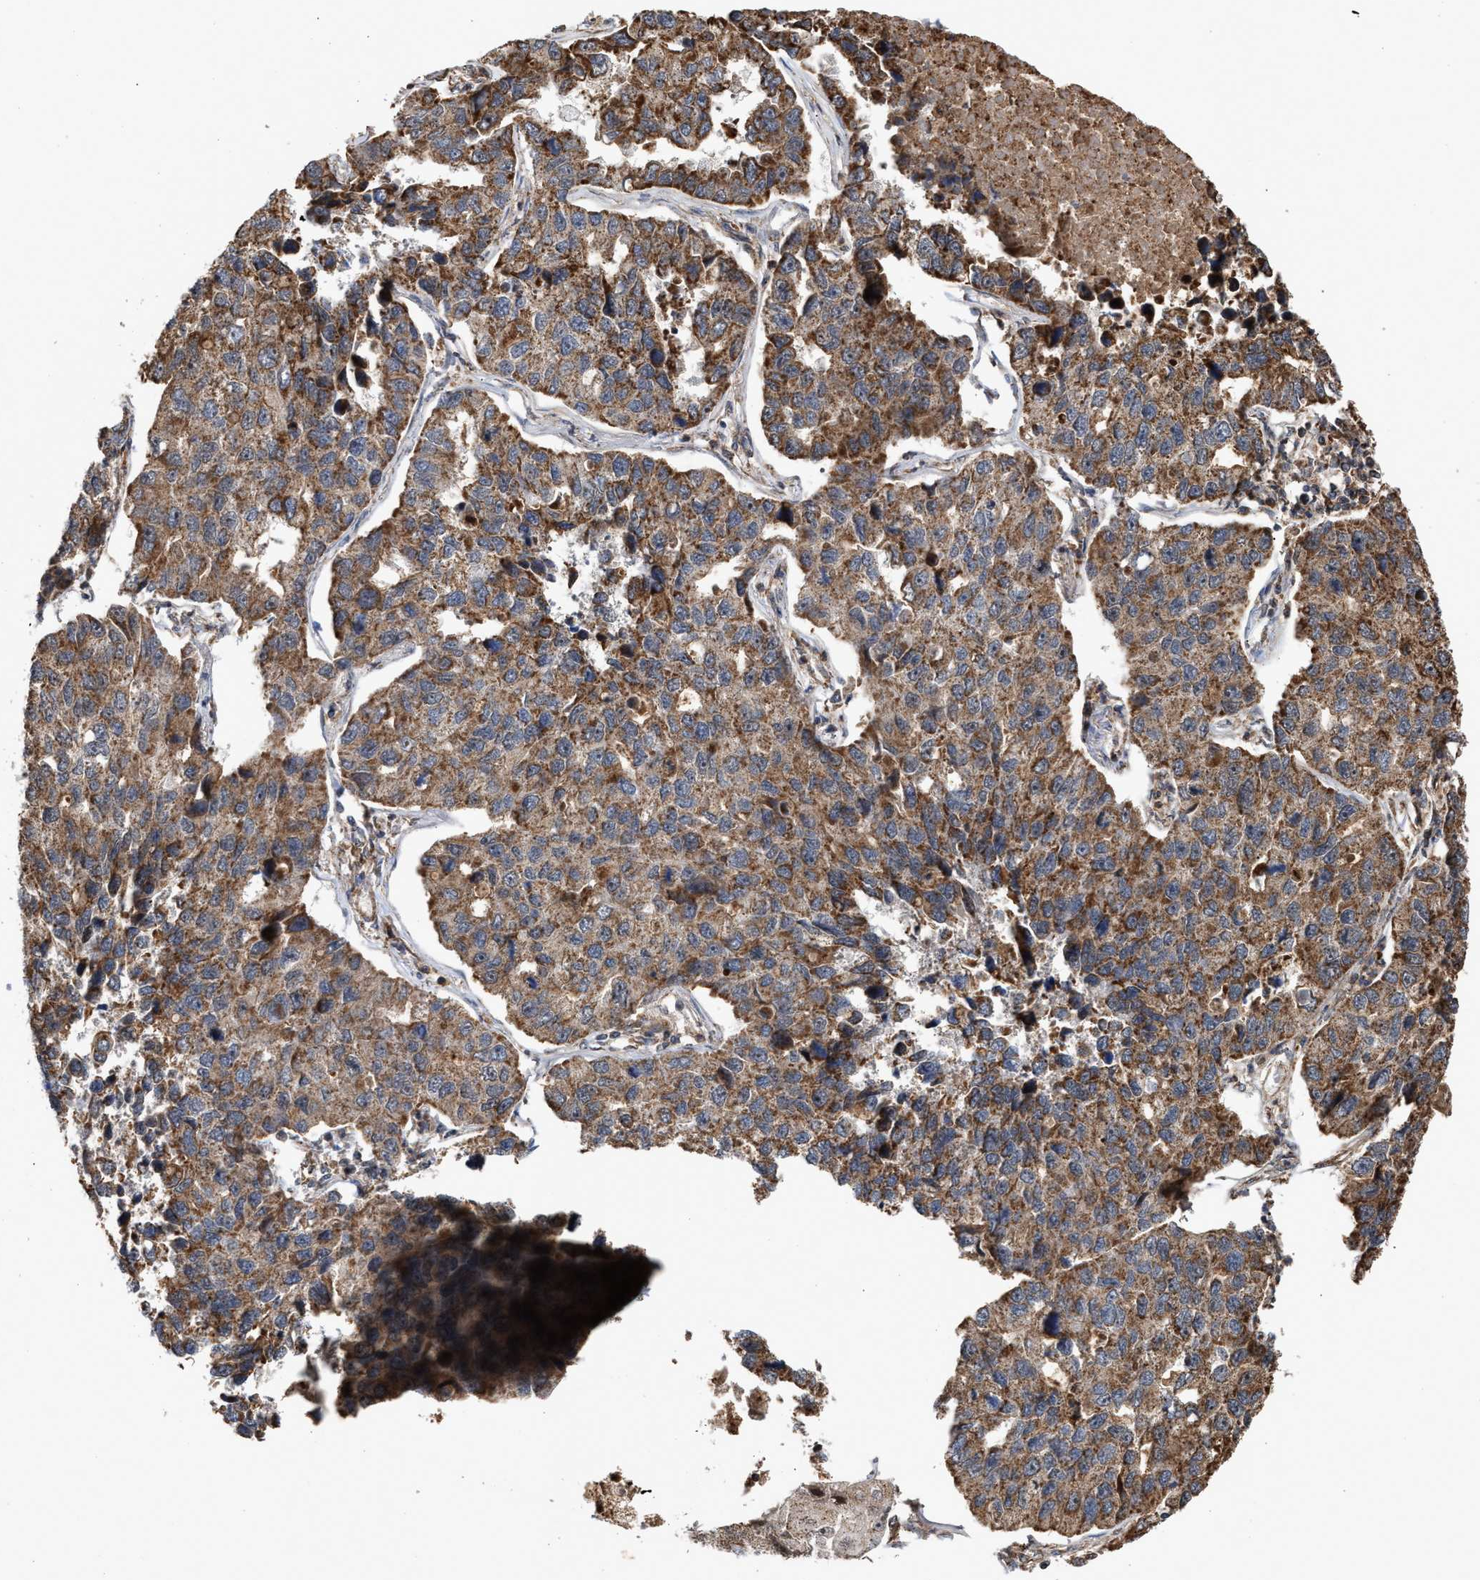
{"staining": {"intensity": "strong", "quantity": ">75%", "location": "cytoplasmic/membranous"}, "tissue": "lung cancer", "cell_type": "Tumor cells", "image_type": "cancer", "snomed": [{"axis": "morphology", "description": "Adenocarcinoma, NOS"}, {"axis": "topography", "description": "Lung"}], "caption": "High-magnification brightfield microscopy of lung adenocarcinoma stained with DAB (brown) and counterstained with hematoxylin (blue). tumor cells exhibit strong cytoplasmic/membranous staining is identified in about>75% of cells.", "gene": "EXOSC2", "patient": {"sex": "male", "age": 64}}